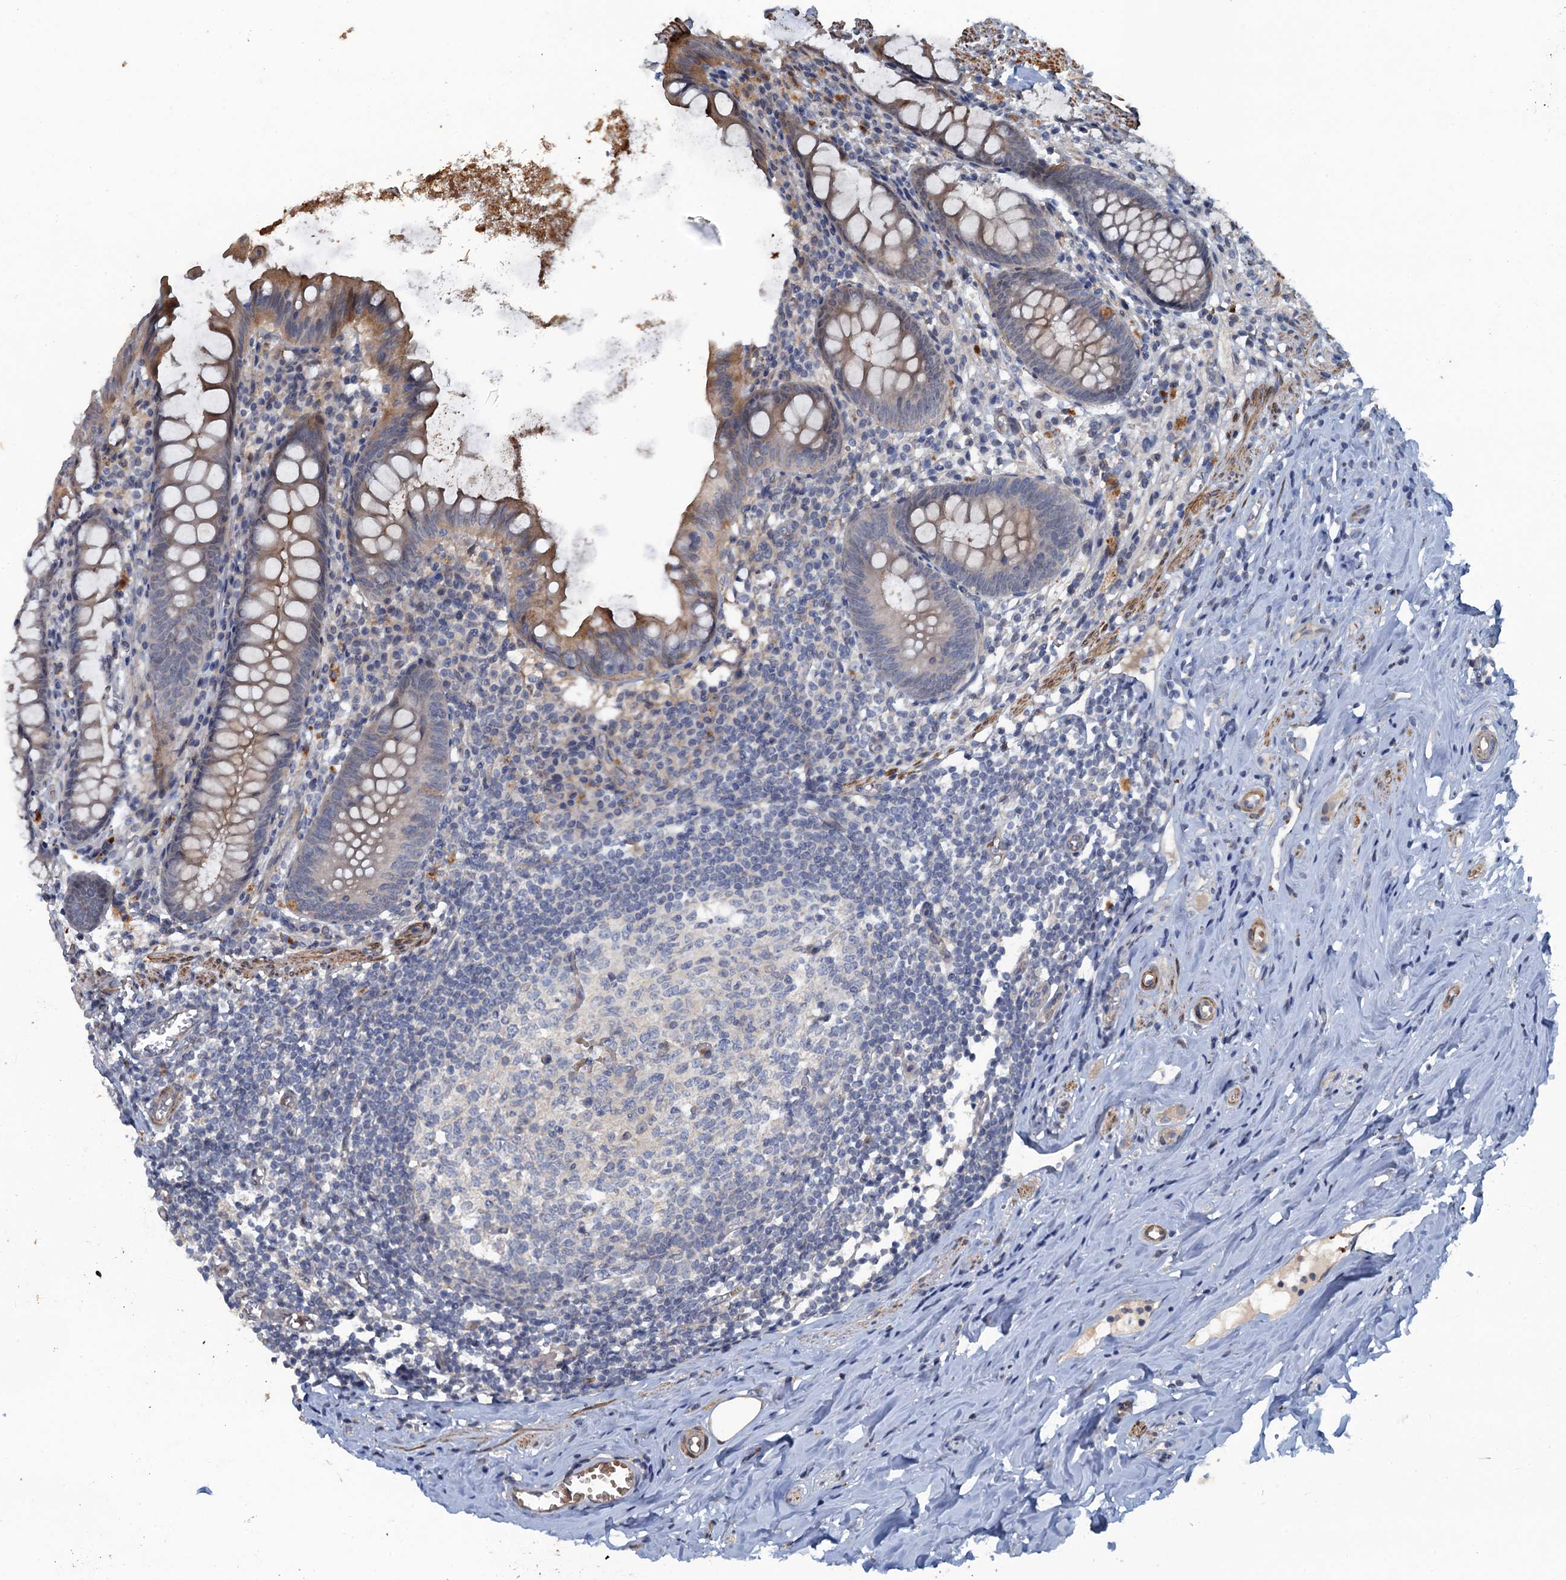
{"staining": {"intensity": "weak", "quantity": "25%-75%", "location": "cytoplasmic/membranous"}, "tissue": "appendix", "cell_type": "Glandular cells", "image_type": "normal", "snomed": [{"axis": "morphology", "description": "Normal tissue, NOS"}, {"axis": "topography", "description": "Appendix"}], "caption": "High-magnification brightfield microscopy of normal appendix stained with DAB (3,3'-diaminobenzidine) (brown) and counterstained with hematoxylin (blue). glandular cells exhibit weak cytoplasmic/membranous positivity is present in about25%-75% of cells. The staining was performed using DAB, with brown indicating positive protein expression. Nuclei are stained blue with hematoxylin.", "gene": "MYO16", "patient": {"sex": "female", "age": 51}}